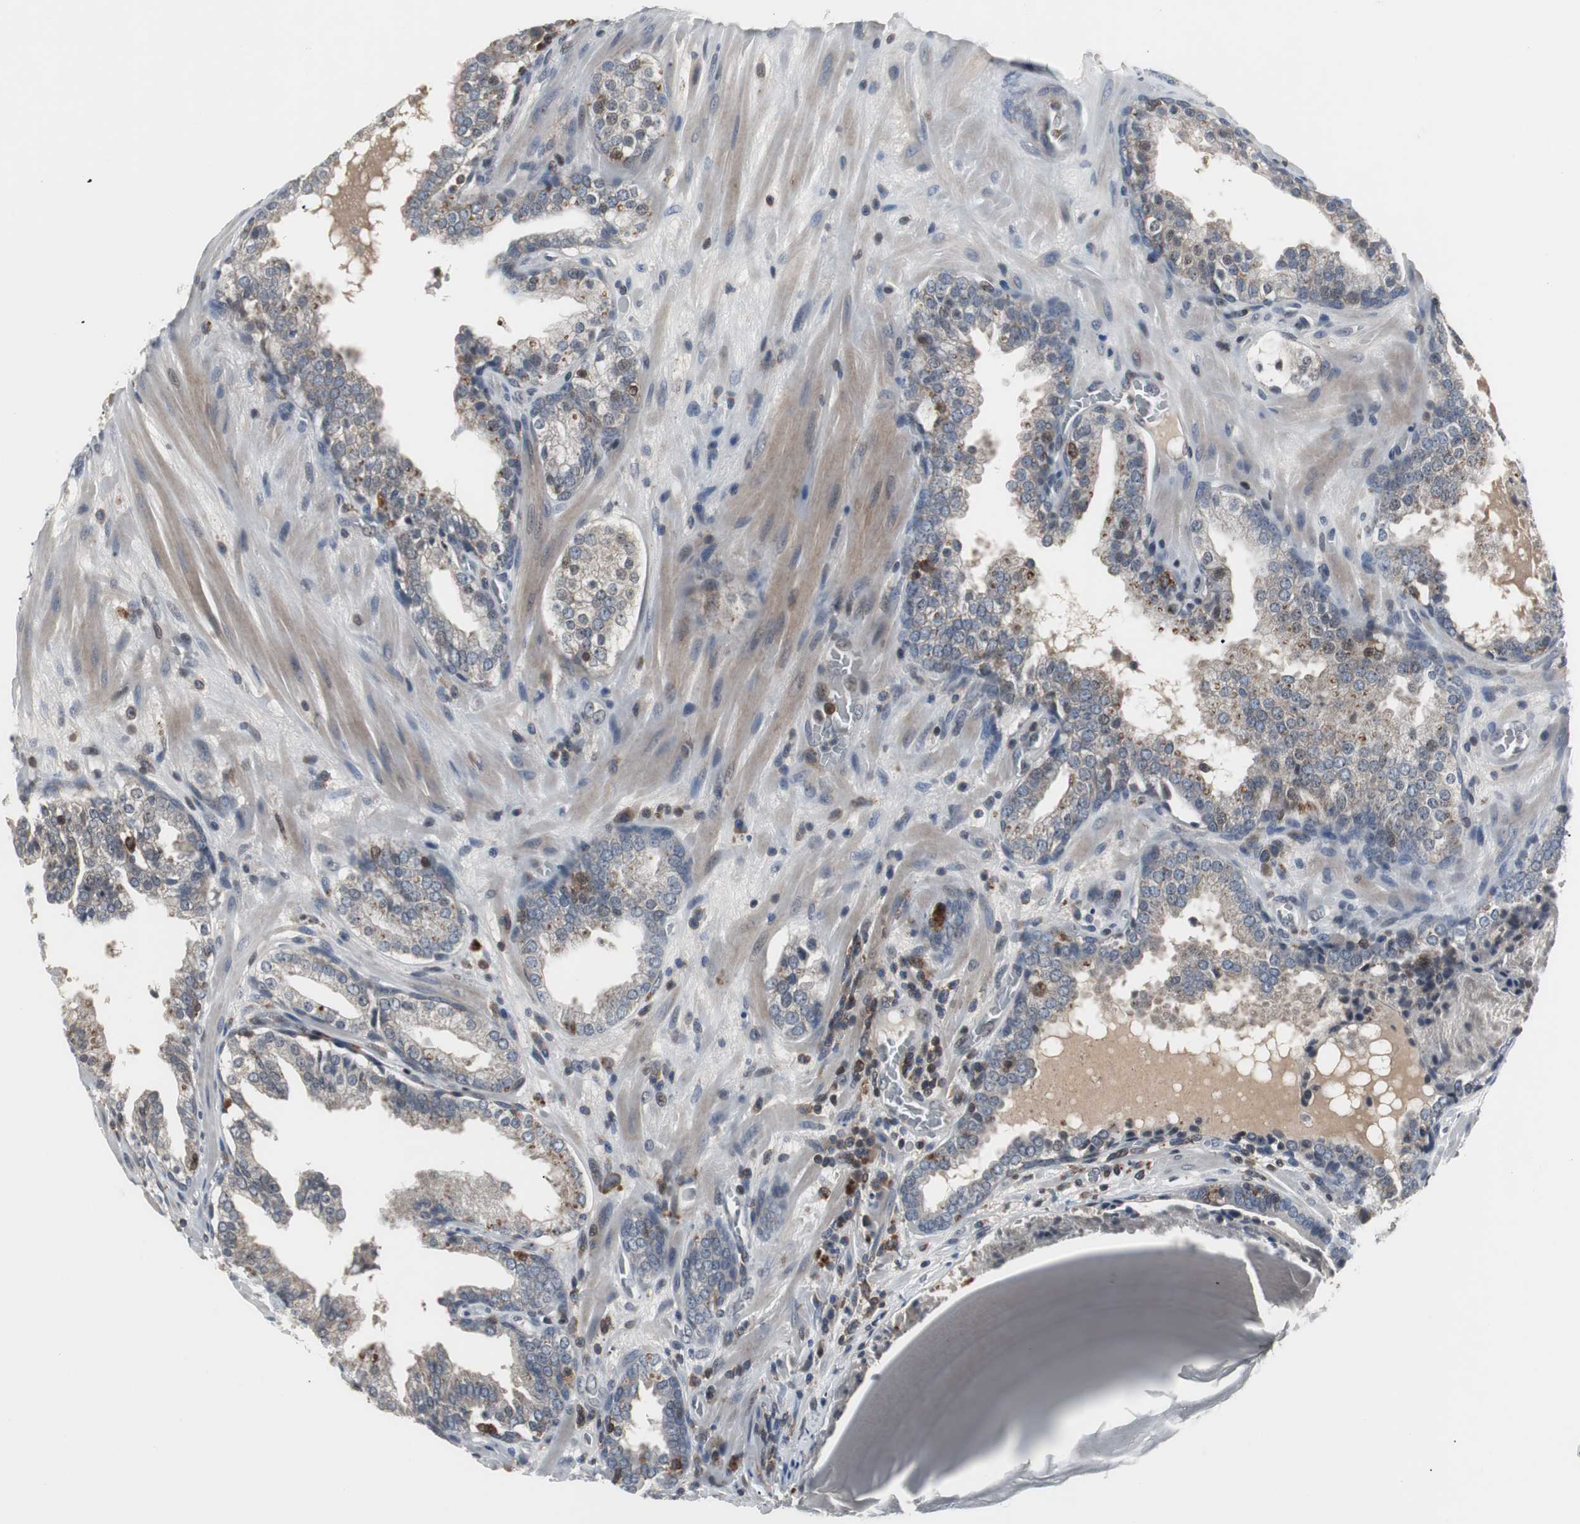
{"staining": {"intensity": "weak", "quantity": "25%-75%", "location": "cytoplasmic/membranous"}, "tissue": "prostate cancer", "cell_type": "Tumor cells", "image_type": "cancer", "snomed": [{"axis": "morphology", "description": "Adenocarcinoma, High grade"}, {"axis": "topography", "description": "Prostate"}], "caption": "A brown stain shows weak cytoplasmic/membranous positivity of a protein in human prostate cancer (adenocarcinoma (high-grade)) tumor cells.", "gene": "GRK2", "patient": {"sex": "male", "age": 68}}